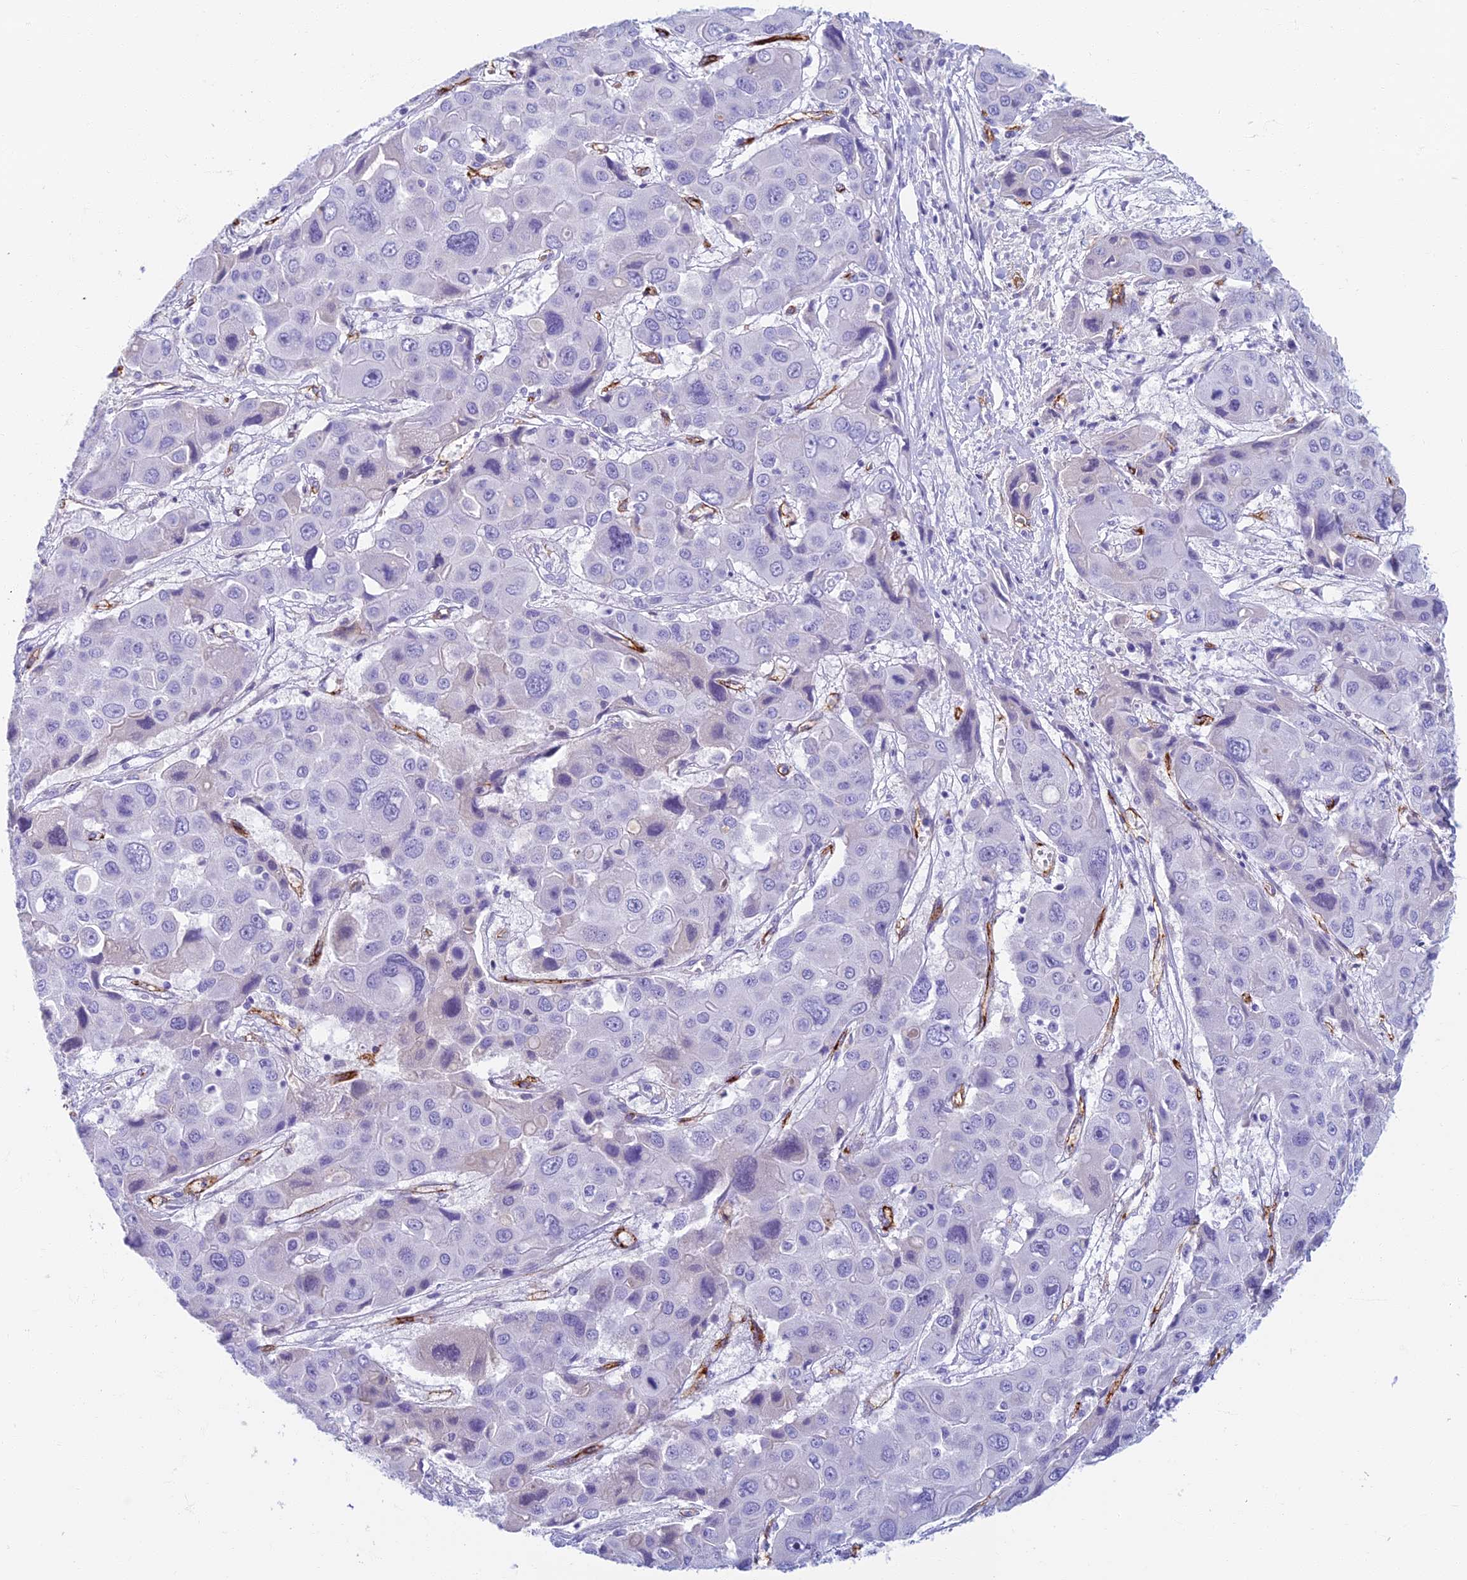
{"staining": {"intensity": "negative", "quantity": "none", "location": "none"}, "tissue": "liver cancer", "cell_type": "Tumor cells", "image_type": "cancer", "snomed": [{"axis": "morphology", "description": "Cholangiocarcinoma"}, {"axis": "topography", "description": "Liver"}], "caption": "Human liver cancer (cholangiocarcinoma) stained for a protein using immunohistochemistry (IHC) exhibits no positivity in tumor cells.", "gene": "ETFRF1", "patient": {"sex": "male", "age": 67}}